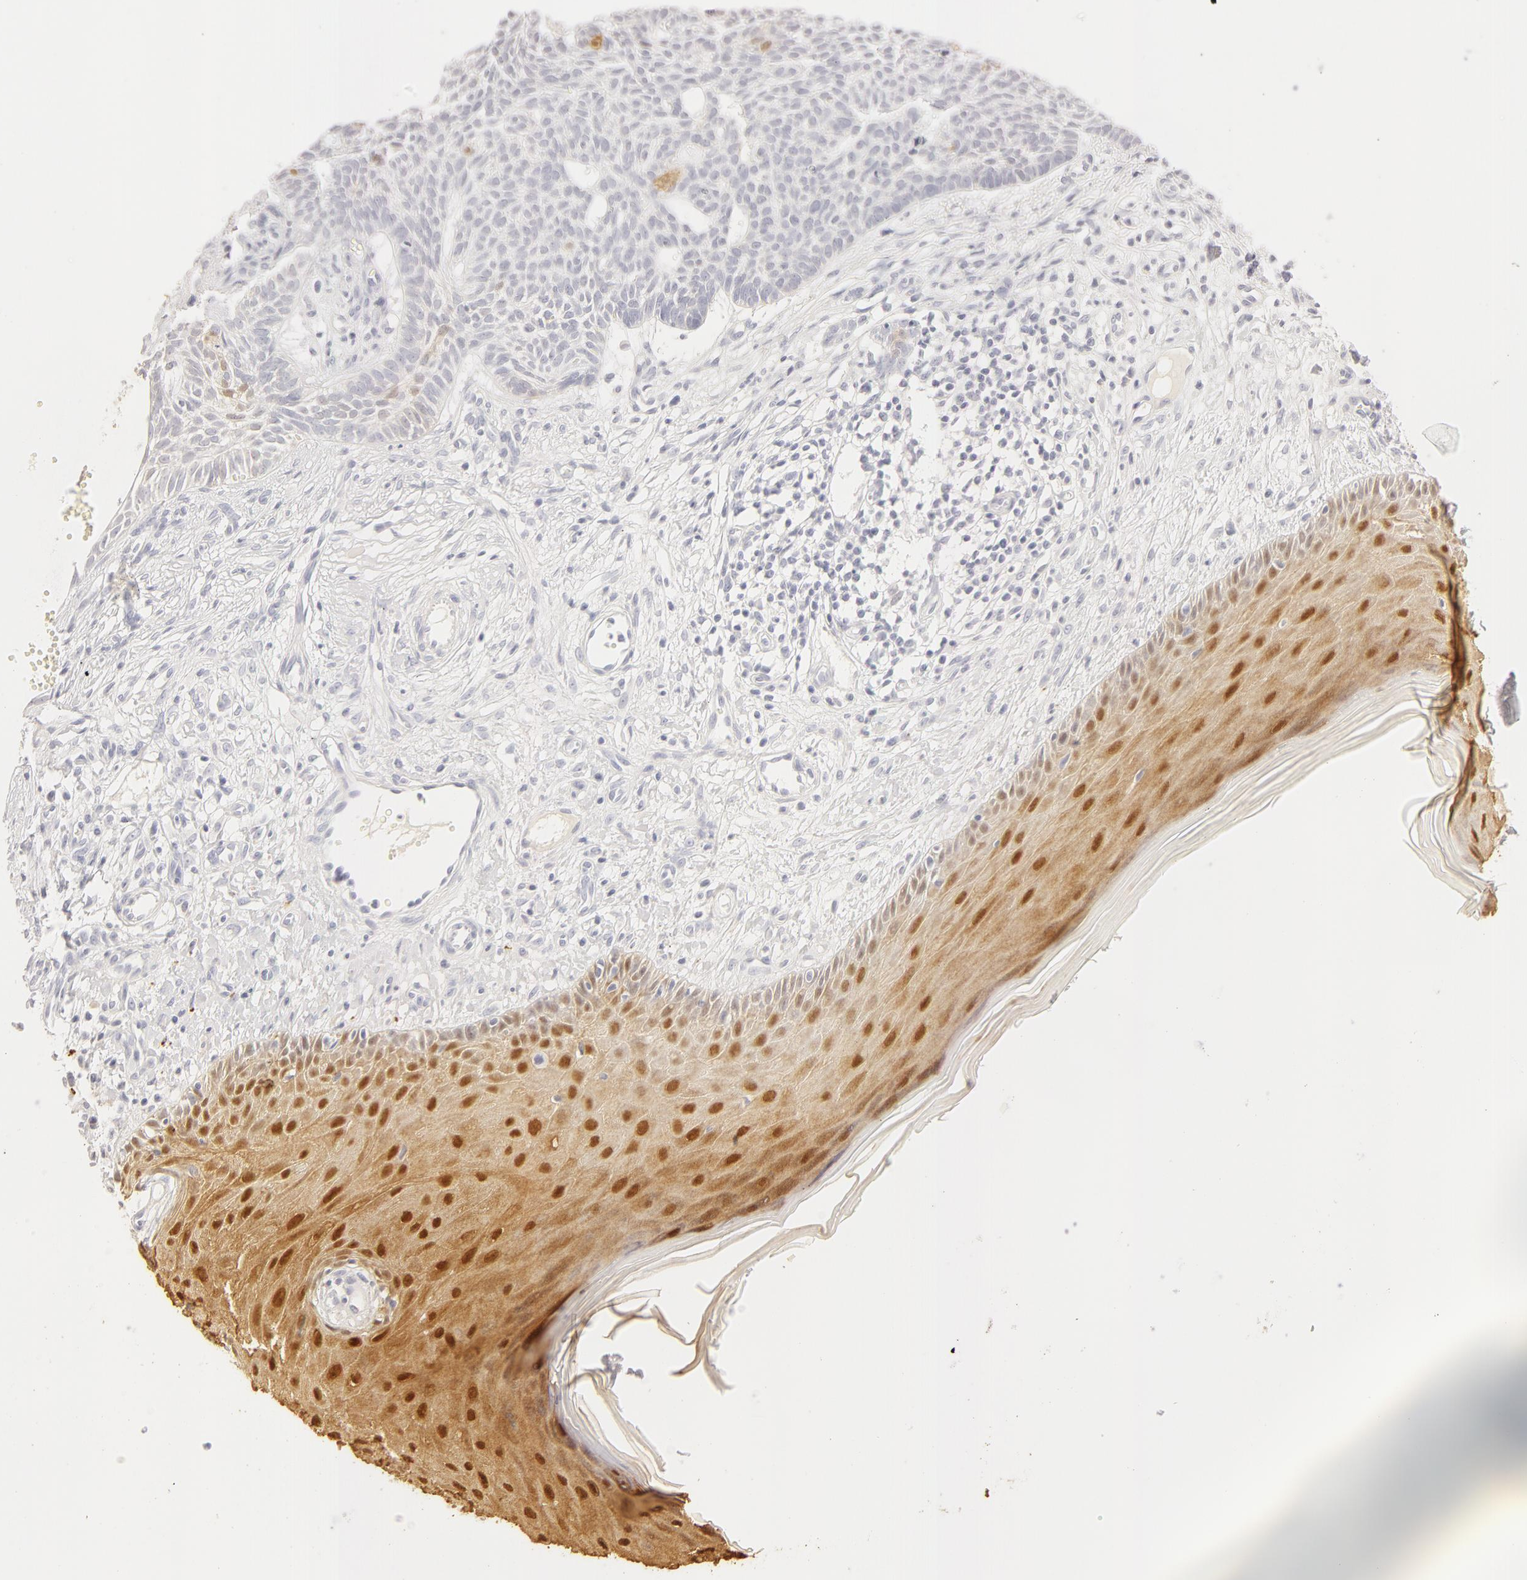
{"staining": {"intensity": "moderate", "quantity": "<25%", "location": "nuclear"}, "tissue": "skin cancer", "cell_type": "Tumor cells", "image_type": "cancer", "snomed": [{"axis": "morphology", "description": "Basal cell carcinoma"}, {"axis": "topography", "description": "Skin"}], "caption": "Basal cell carcinoma (skin) stained with immunohistochemistry (IHC) reveals moderate nuclear positivity in approximately <25% of tumor cells.", "gene": "LGALS7B", "patient": {"sex": "male", "age": 75}}